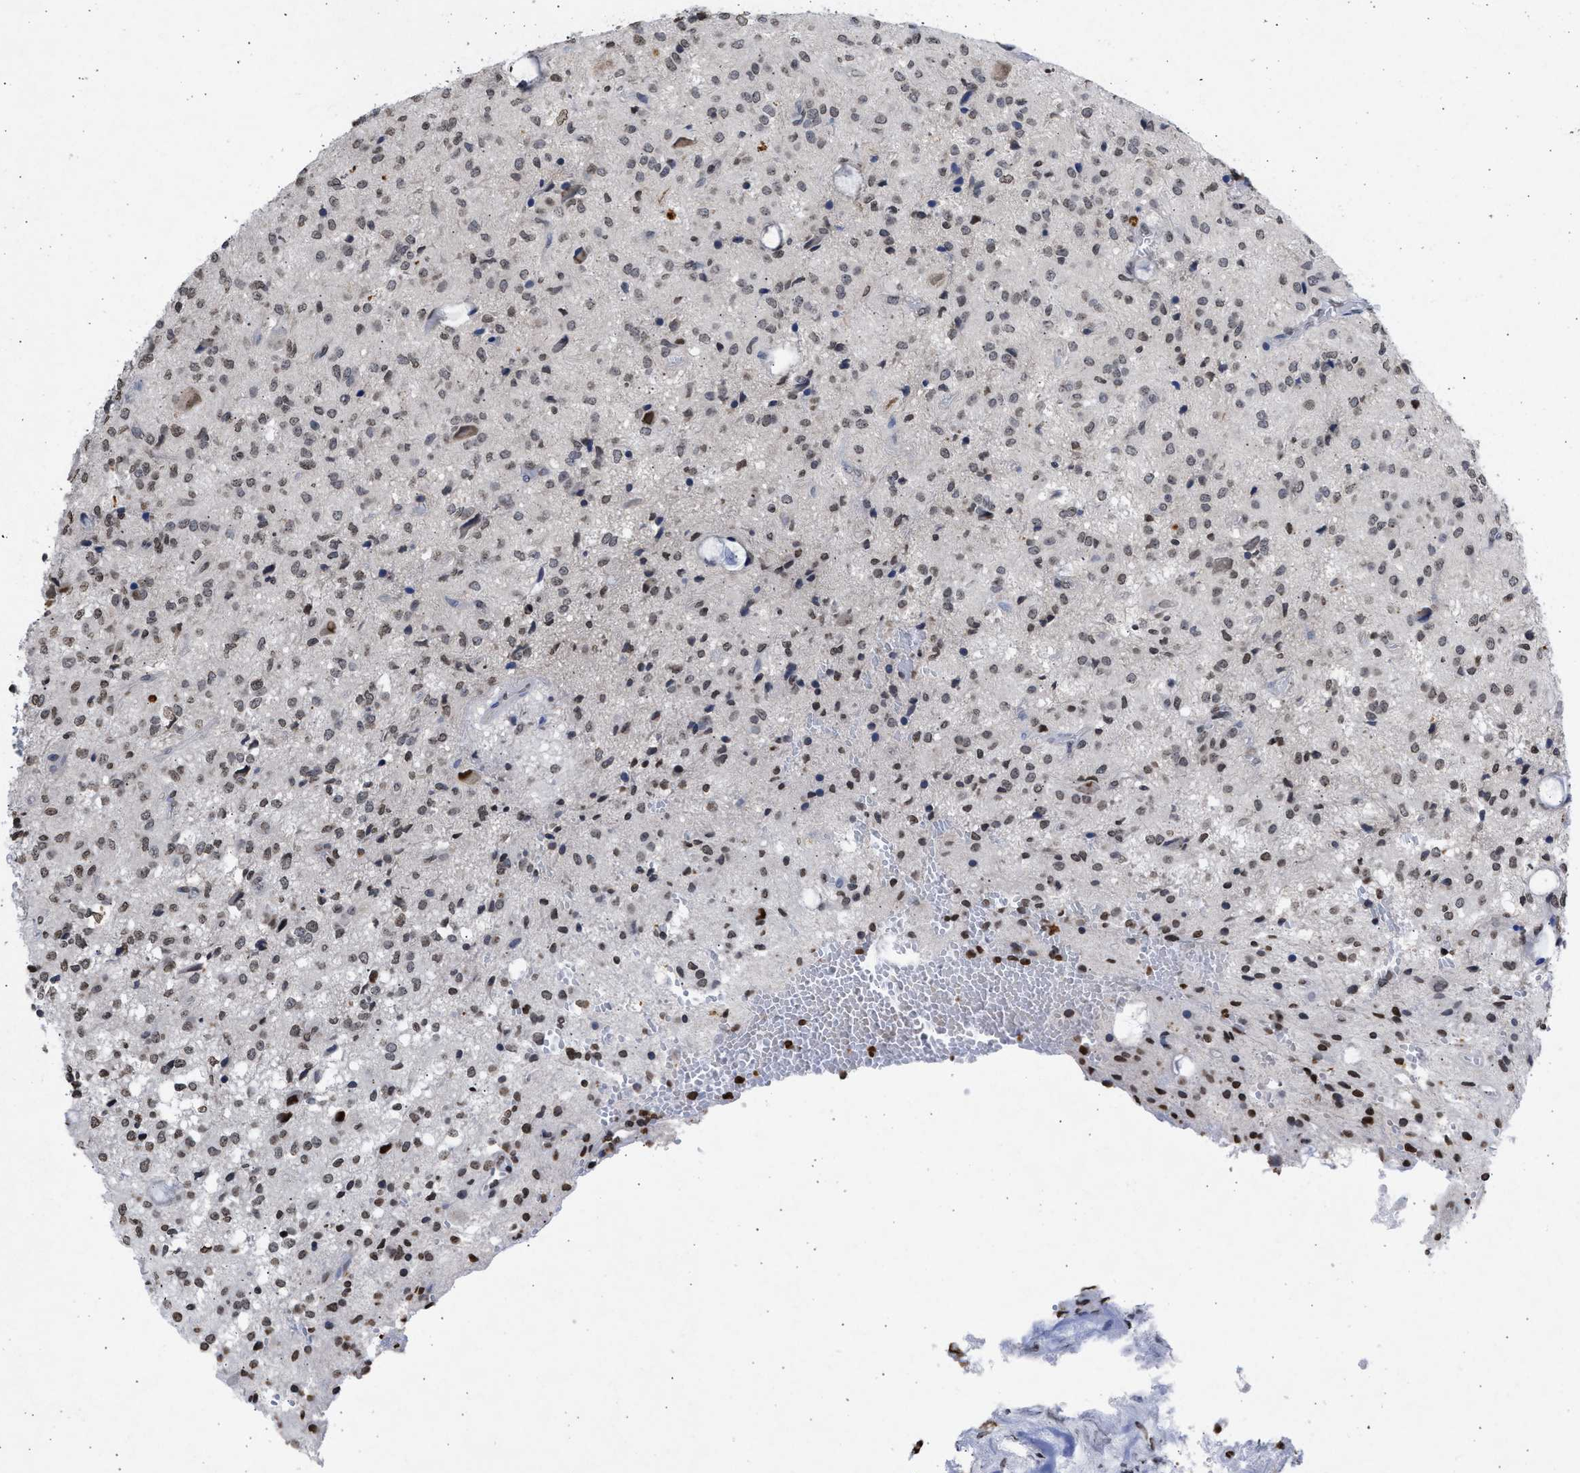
{"staining": {"intensity": "moderate", "quantity": "25%-75%", "location": "nuclear"}, "tissue": "glioma", "cell_type": "Tumor cells", "image_type": "cancer", "snomed": [{"axis": "morphology", "description": "Glioma, malignant, High grade"}, {"axis": "topography", "description": "Brain"}], "caption": "Human malignant glioma (high-grade) stained for a protein (brown) reveals moderate nuclear positive staining in about 25%-75% of tumor cells.", "gene": "NUP35", "patient": {"sex": "female", "age": 59}}